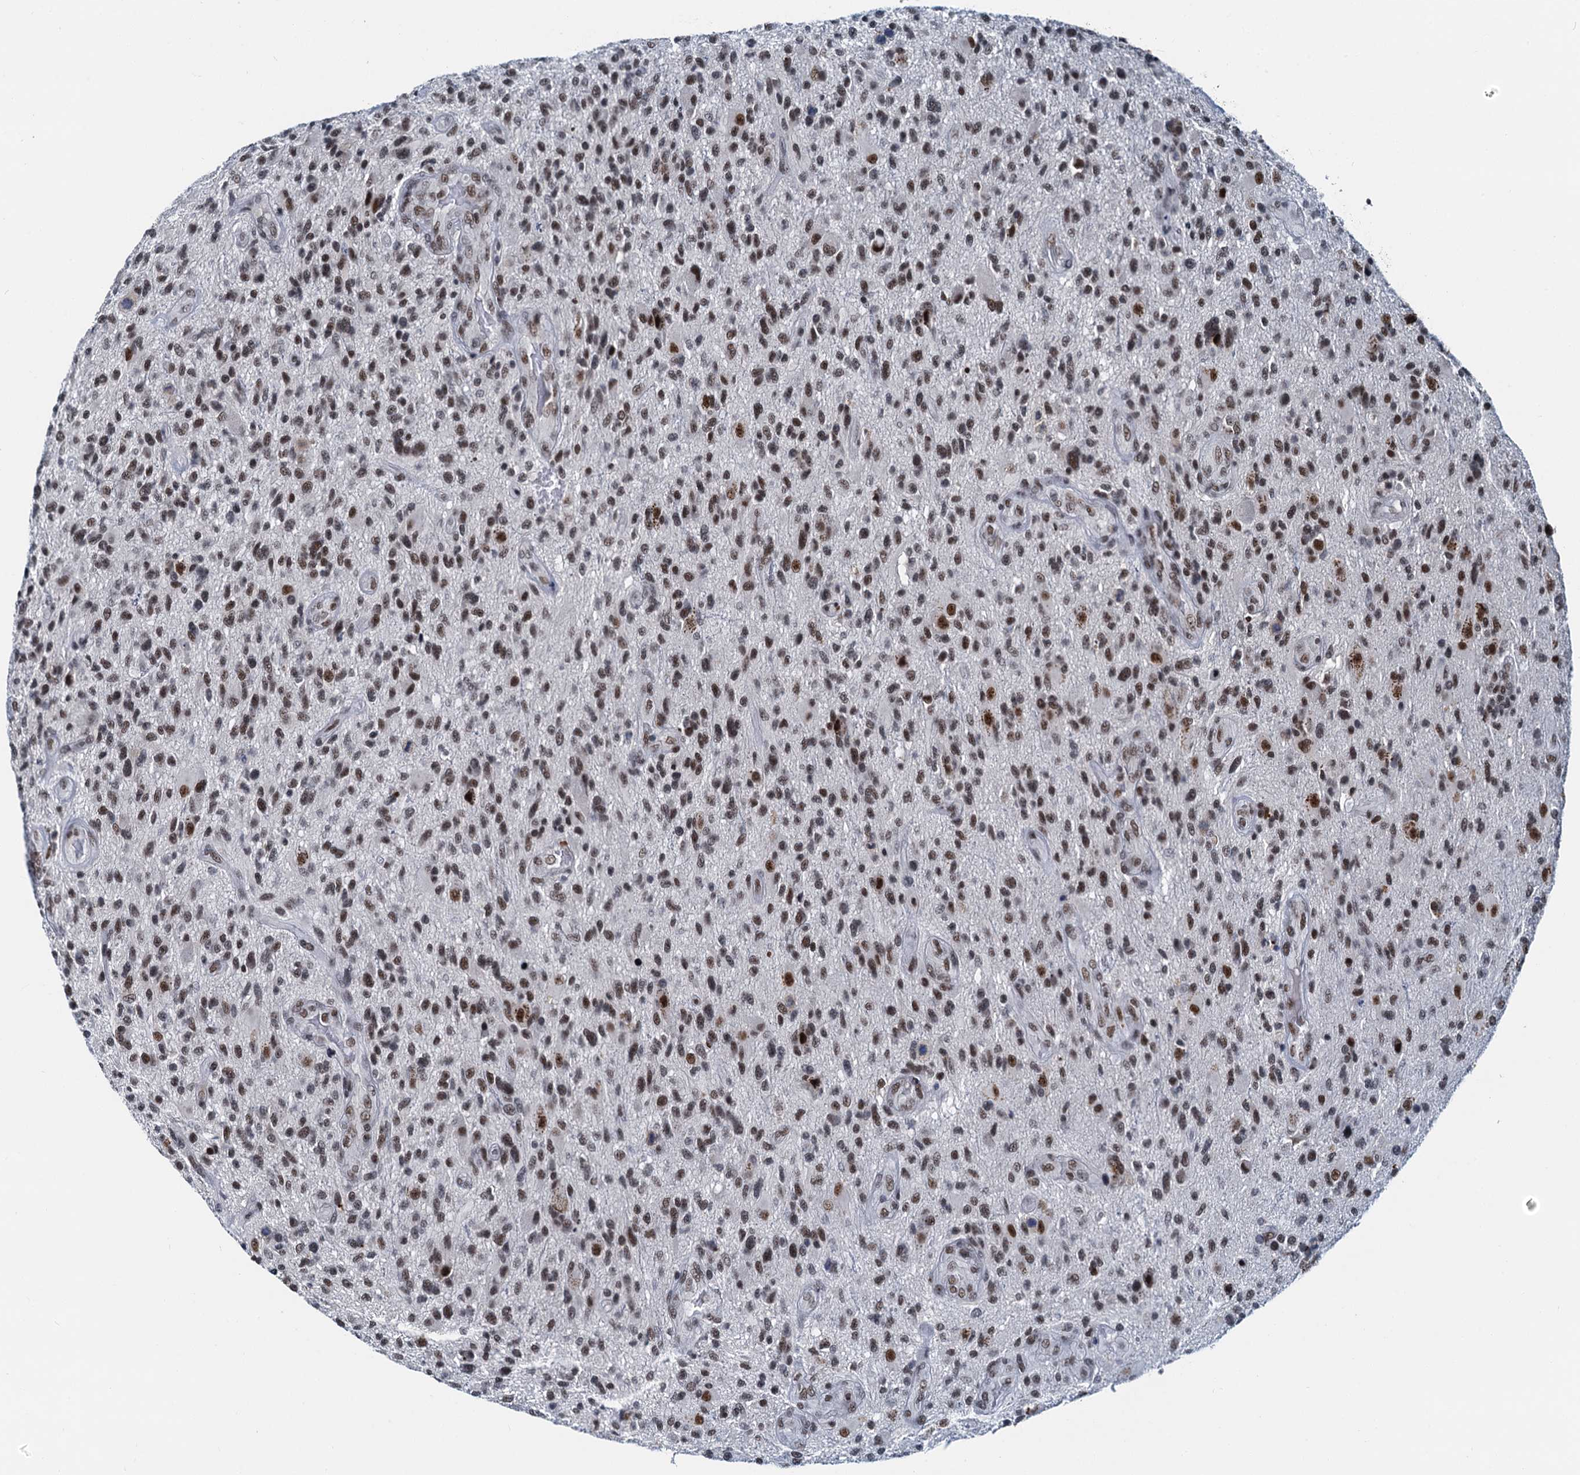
{"staining": {"intensity": "moderate", "quantity": ">75%", "location": "nuclear"}, "tissue": "glioma", "cell_type": "Tumor cells", "image_type": "cancer", "snomed": [{"axis": "morphology", "description": "Glioma, malignant, High grade"}, {"axis": "topography", "description": "Brain"}], "caption": "Moderate nuclear staining is identified in approximately >75% of tumor cells in glioma.", "gene": "SNRPD1", "patient": {"sex": "male", "age": 47}}